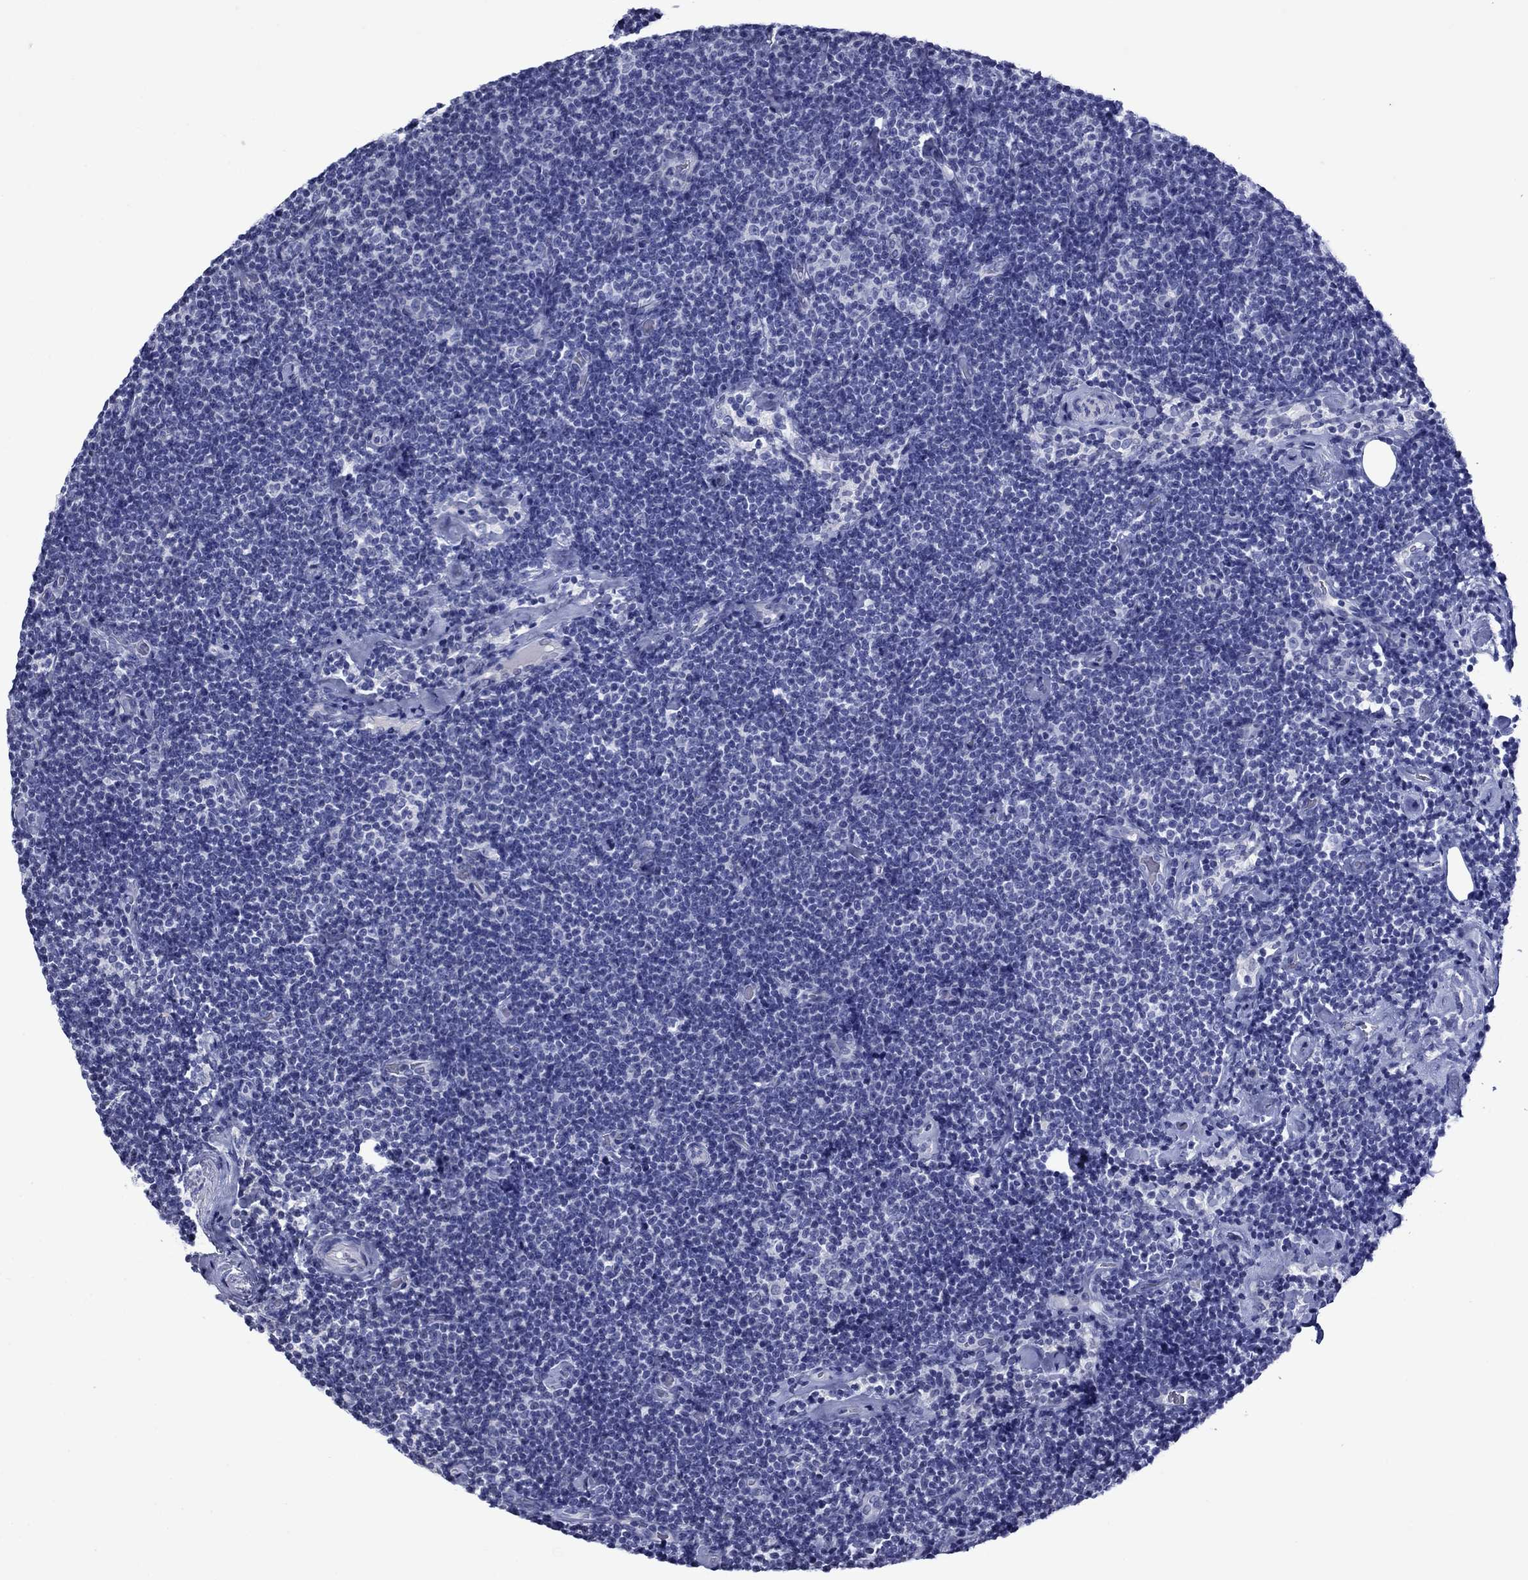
{"staining": {"intensity": "negative", "quantity": "none", "location": "none"}, "tissue": "lymphoma", "cell_type": "Tumor cells", "image_type": "cancer", "snomed": [{"axis": "morphology", "description": "Malignant lymphoma, non-Hodgkin's type, Low grade"}, {"axis": "topography", "description": "Lymph node"}], "caption": "The IHC histopathology image has no significant expression in tumor cells of low-grade malignant lymphoma, non-Hodgkin's type tissue.", "gene": "PIWIL1", "patient": {"sex": "male", "age": 81}}